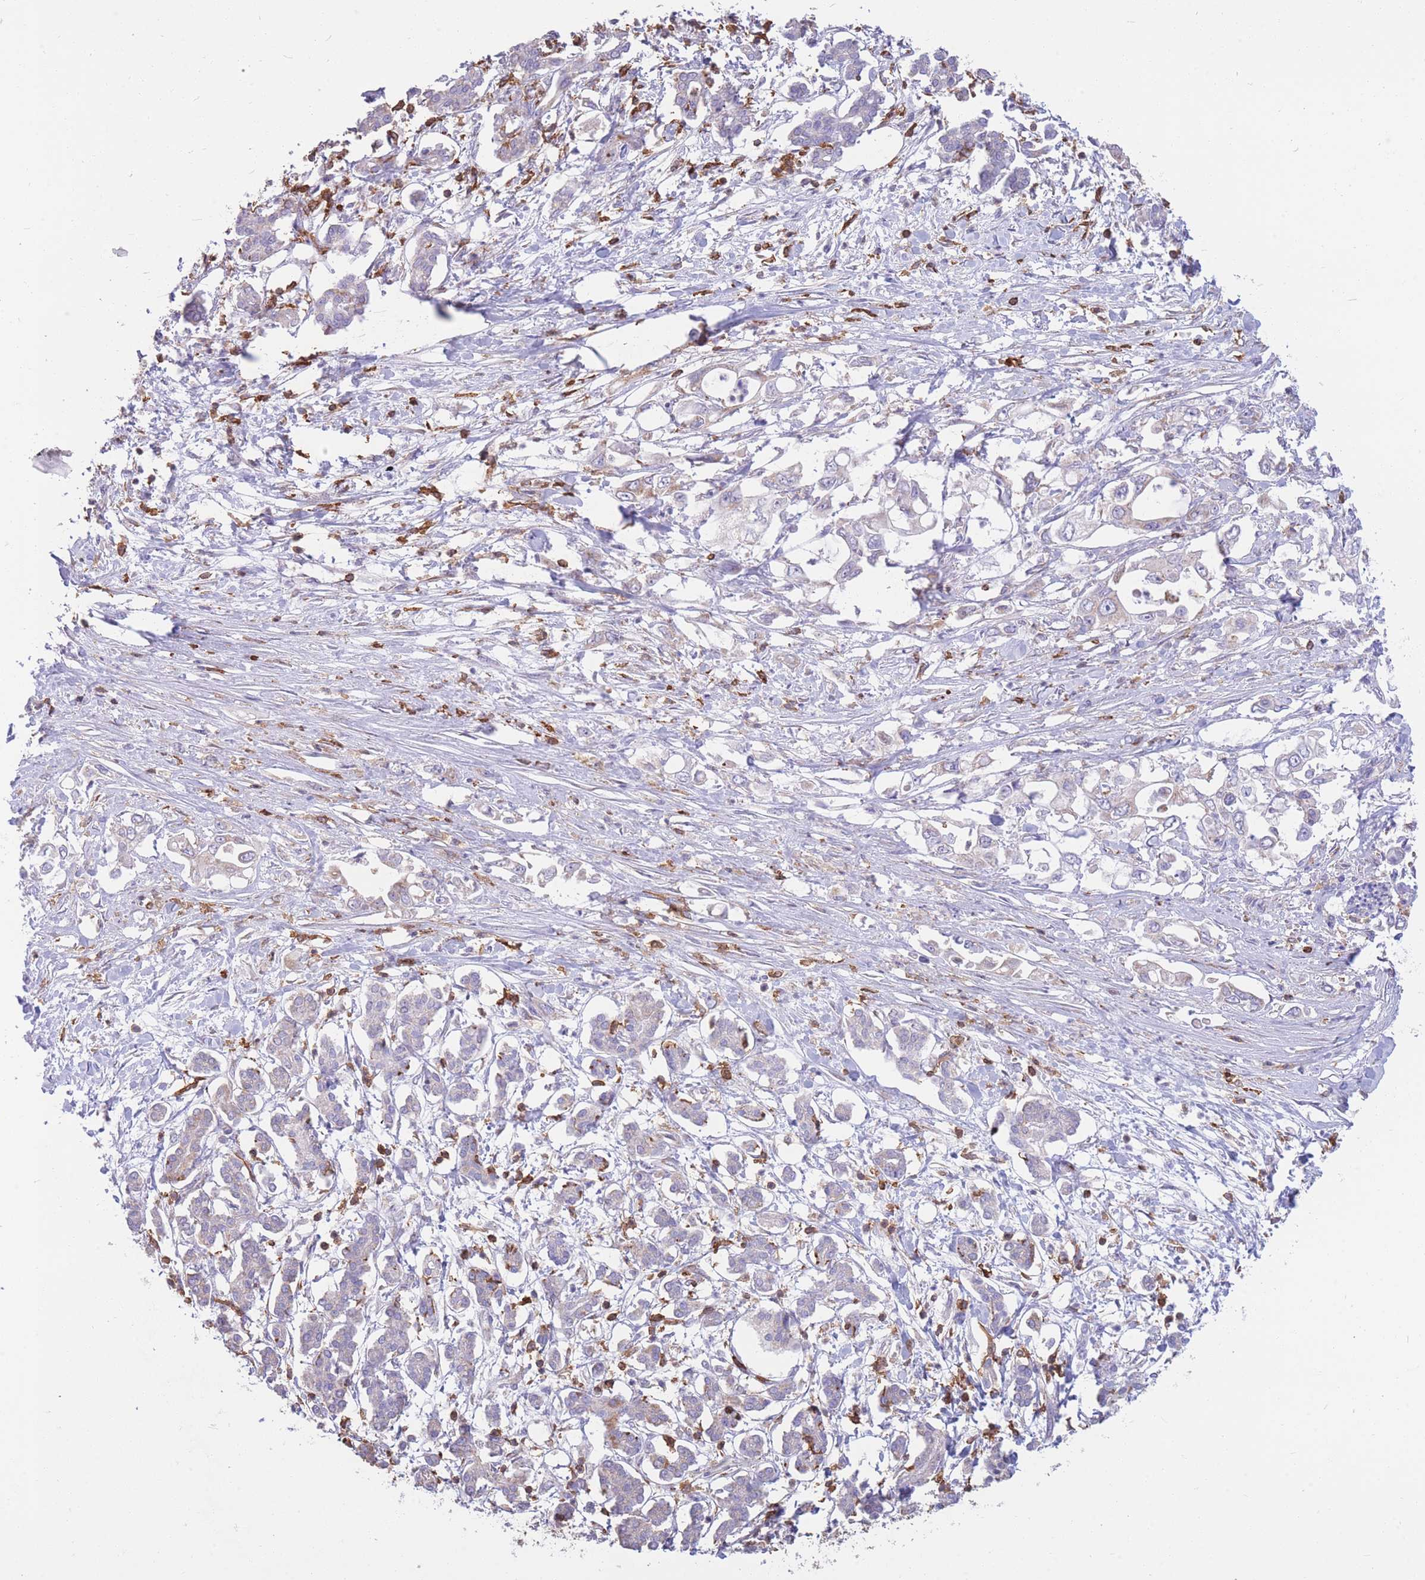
{"staining": {"intensity": "weak", "quantity": "<25%", "location": "cytoplasmic/membranous"}, "tissue": "pancreatic cancer", "cell_type": "Tumor cells", "image_type": "cancer", "snomed": [{"axis": "morphology", "description": "Adenocarcinoma, NOS"}, {"axis": "topography", "description": "Pancreas"}], "caption": "DAB (3,3'-diaminobenzidine) immunohistochemical staining of human pancreatic cancer (adenocarcinoma) shows no significant expression in tumor cells.", "gene": "MRPL54", "patient": {"sex": "male", "age": 61}}